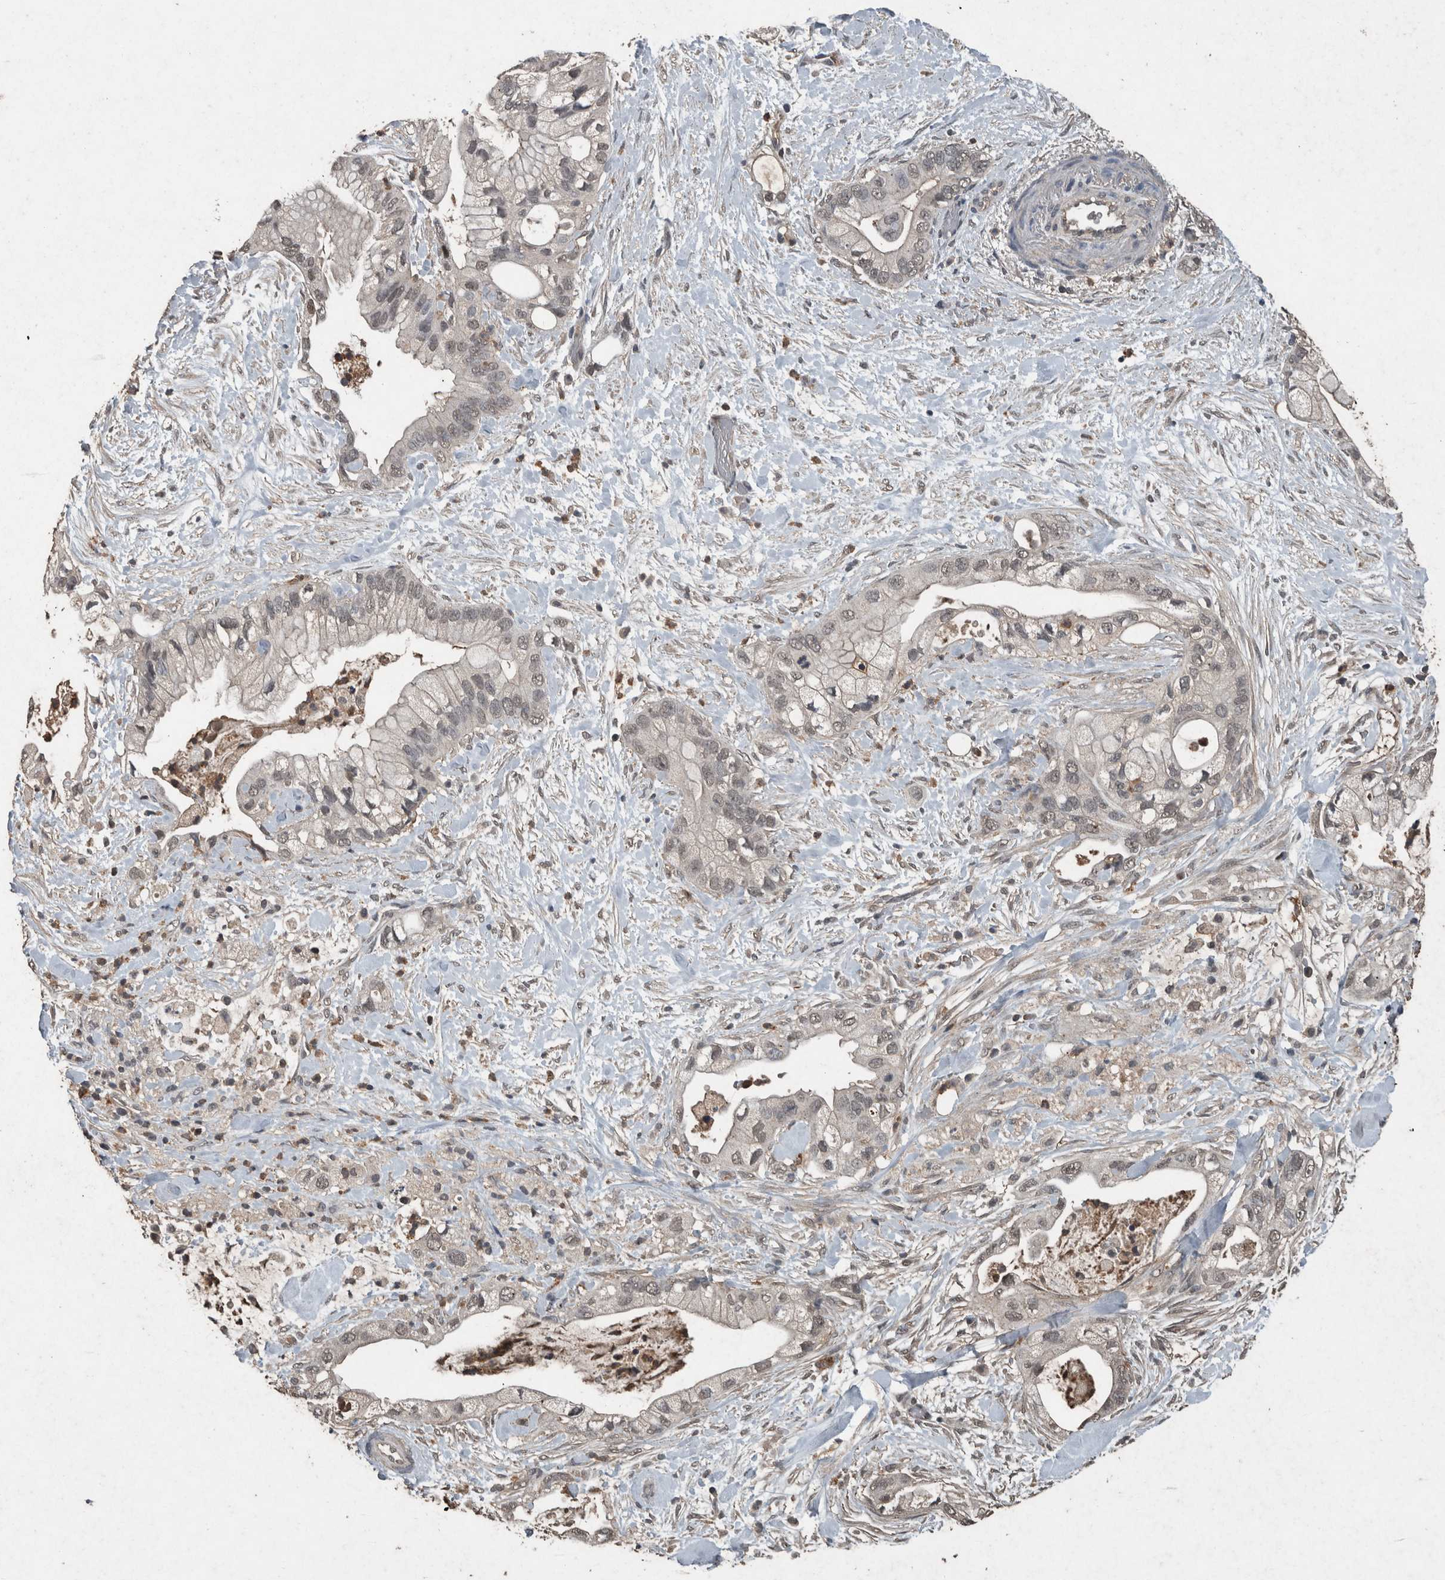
{"staining": {"intensity": "weak", "quantity": ">75%", "location": "nuclear"}, "tissue": "pancreatic cancer", "cell_type": "Tumor cells", "image_type": "cancer", "snomed": [{"axis": "morphology", "description": "Adenocarcinoma, NOS"}, {"axis": "topography", "description": "Pancreas"}], "caption": "About >75% of tumor cells in human pancreatic cancer reveal weak nuclear protein staining as visualized by brown immunohistochemical staining.", "gene": "FGFRL1", "patient": {"sex": "male", "age": 53}}